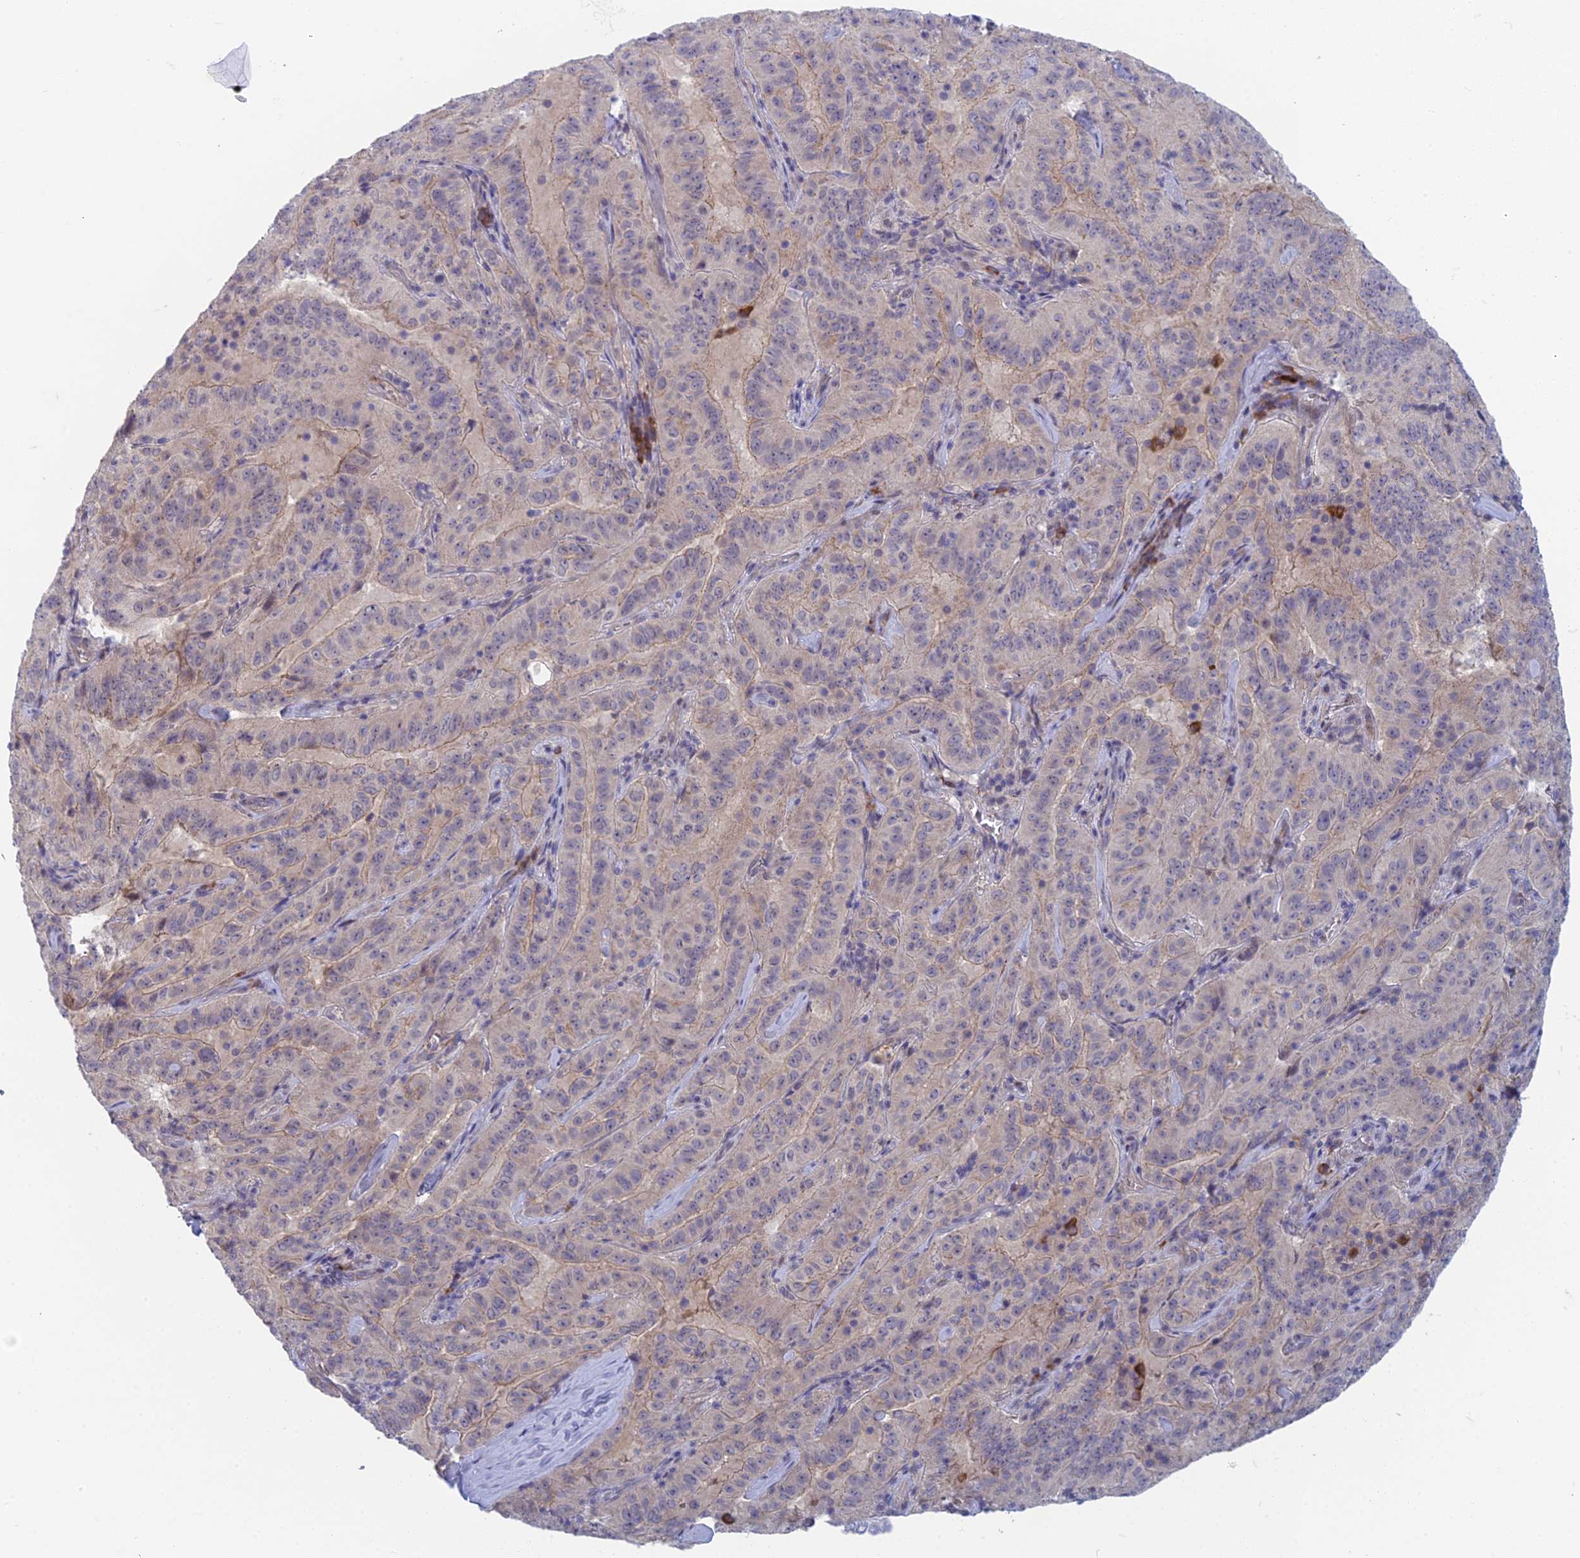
{"staining": {"intensity": "negative", "quantity": "none", "location": "none"}, "tissue": "pancreatic cancer", "cell_type": "Tumor cells", "image_type": "cancer", "snomed": [{"axis": "morphology", "description": "Adenocarcinoma, NOS"}, {"axis": "topography", "description": "Pancreas"}], "caption": "Micrograph shows no protein positivity in tumor cells of pancreatic adenocarcinoma tissue. (DAB (3,3'-diaminobenzidine) IHC with hematoxylin counter stain).", "gene": "PPP1R26", "patient": {"sex": "male", "age": 63}}